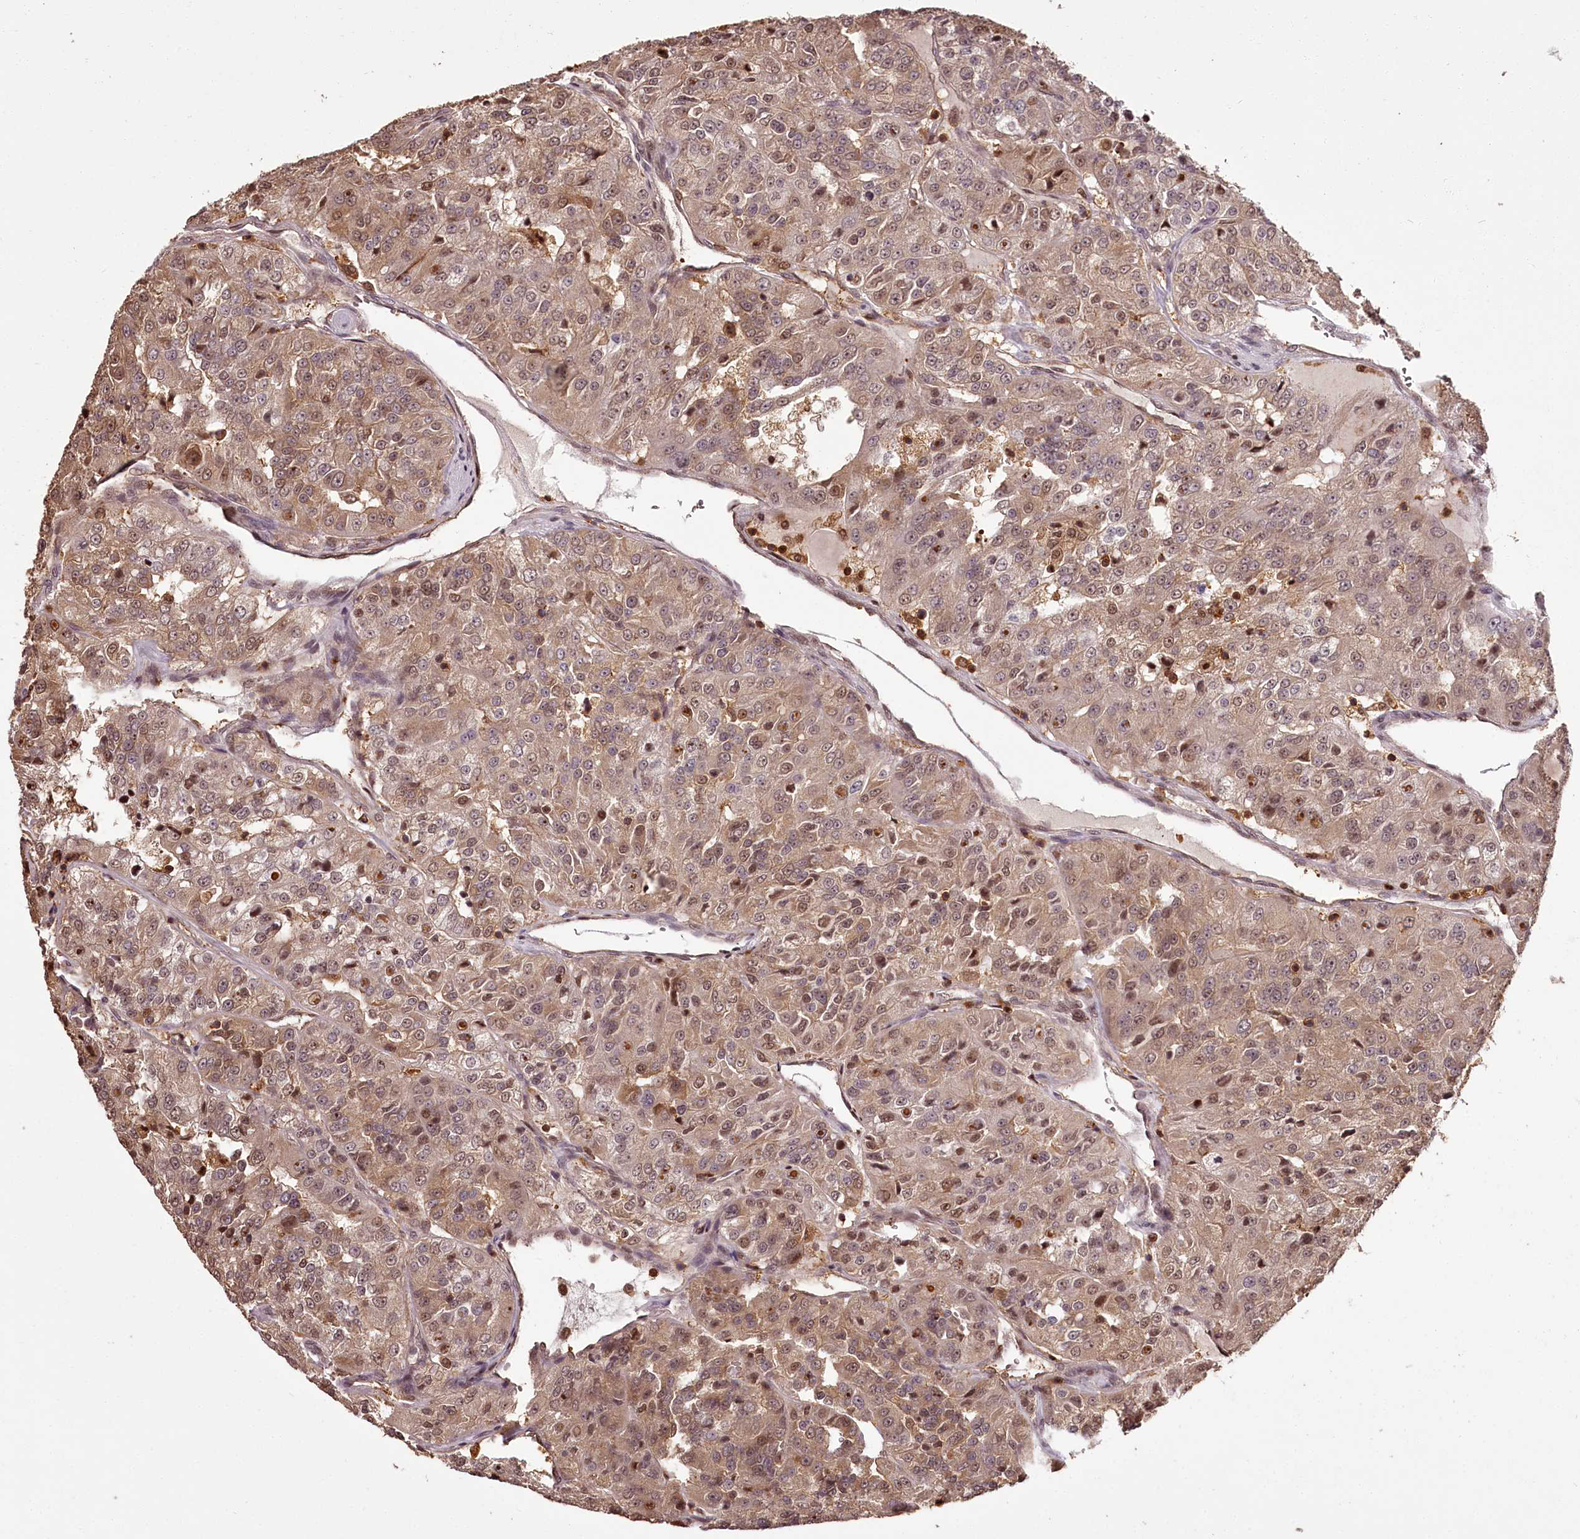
{"staining": {"intensity": "moderate", "quantity": ">75%", "location": "cytoplasmic/membranous,nuclear"}, "tissue": "renal cancer", "cell_type": "Tumor cells", "image_type": "cancer", "snomed": [{"axis": "morphology", "description": "Adenocarcinoma, NOS"}, {"axis": "topography", "description": "Kidney"}], "caption": "A brown stain highlights moderate cytoplasmic/membranous and nuclear staining of a protein in human adenocarcinoma (renal) tumor cells.", "gene": "NPRL2", "patient": {"sex": "female", "age": 63}}